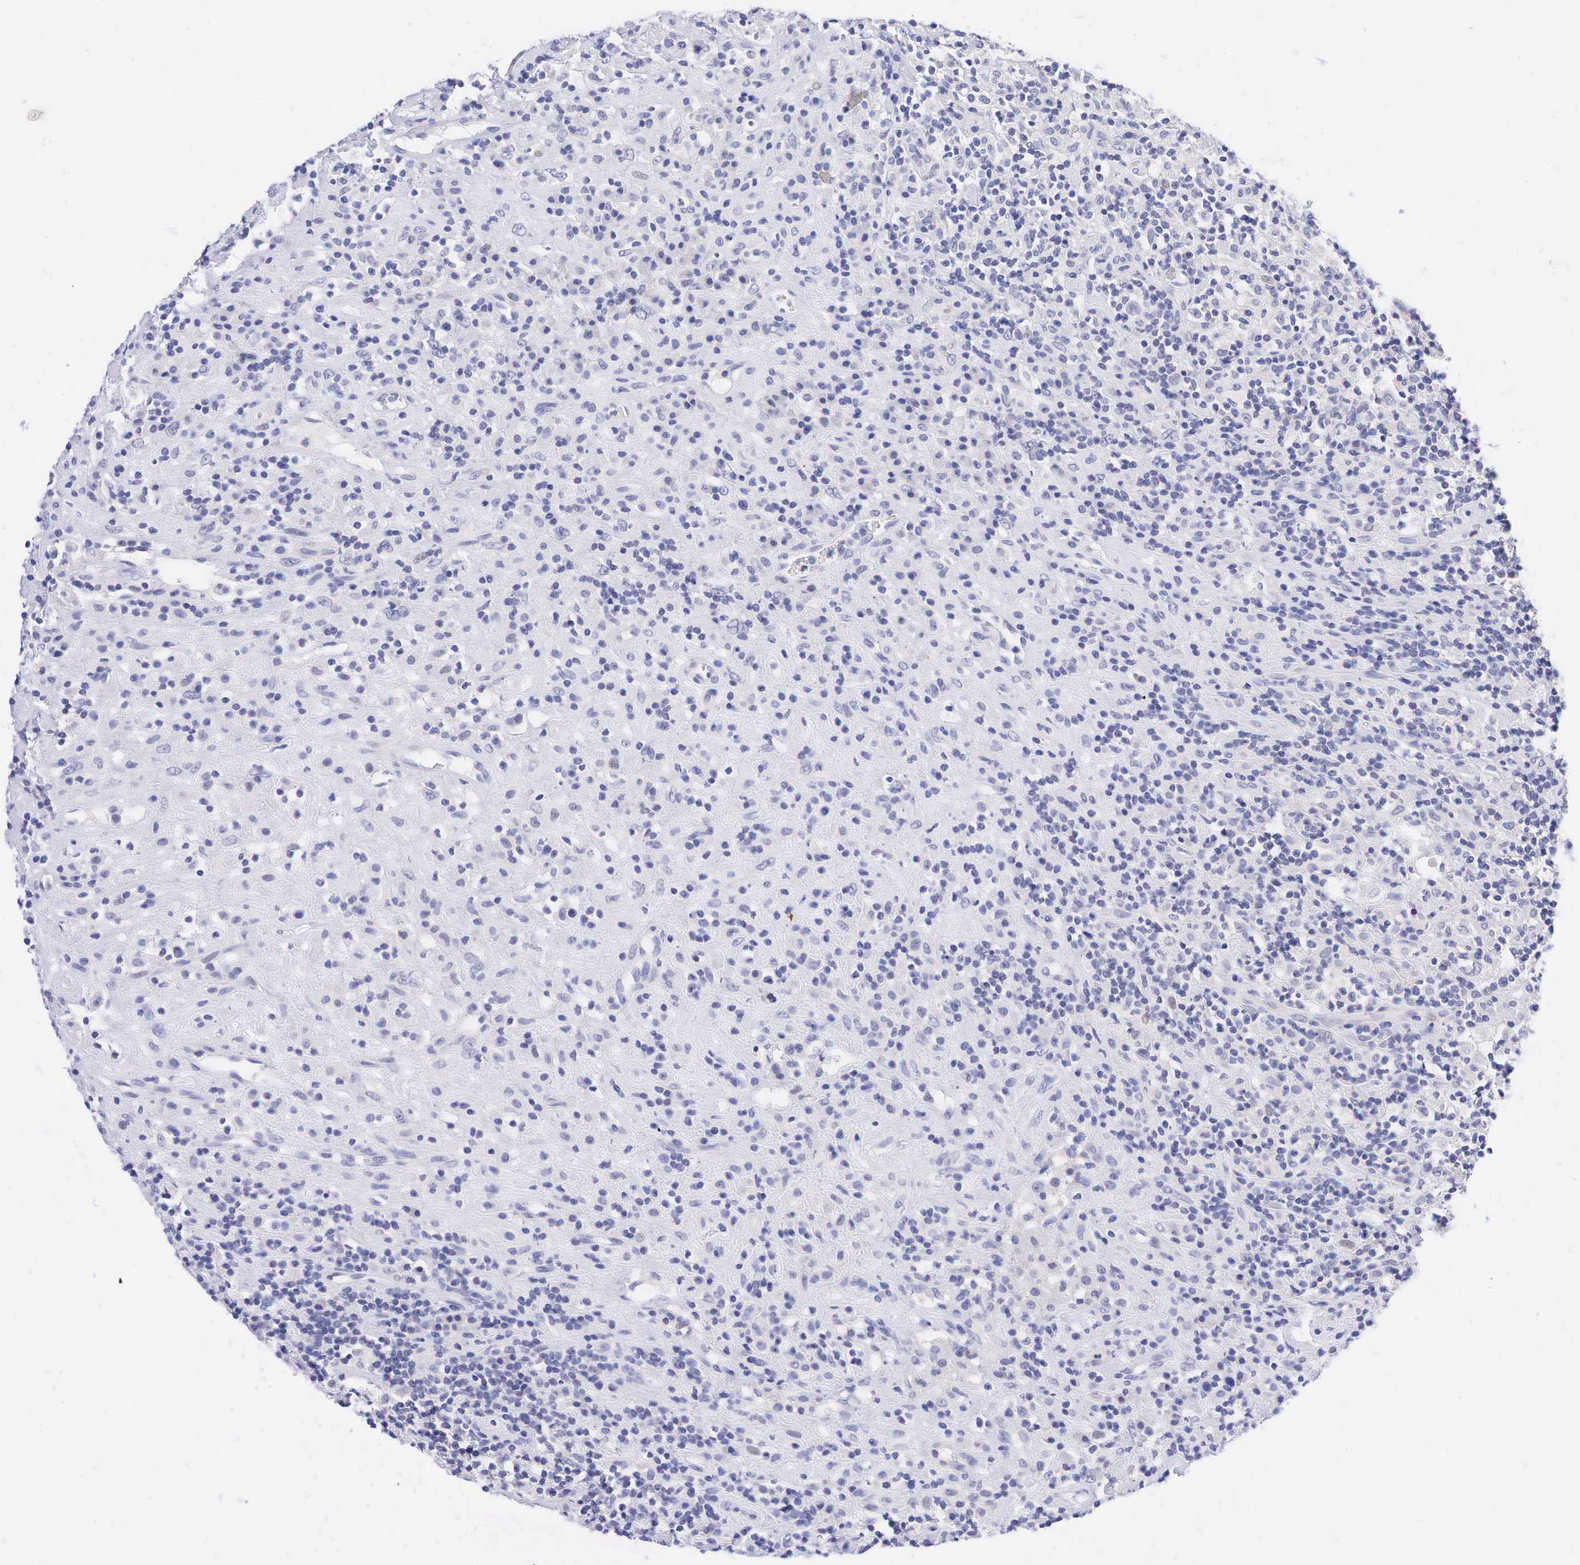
{"staining": {"intensity": "negative", "quantity": "none", "location": "none"}, "tissue": "lymphoma", "cell_type": "Tumor cells", "image_type": "cancer", "snomed": [{"axis": "morphology", "description": "Hodgkin's disease, NOS"}, {"axis": "topography", "description": "Lymph node"}], "caption": "IHC of Hodgkin's disease exhibits no staining in tumor cells.", "gene": "AR", "patient": {"sex": "male", "age": 46}}